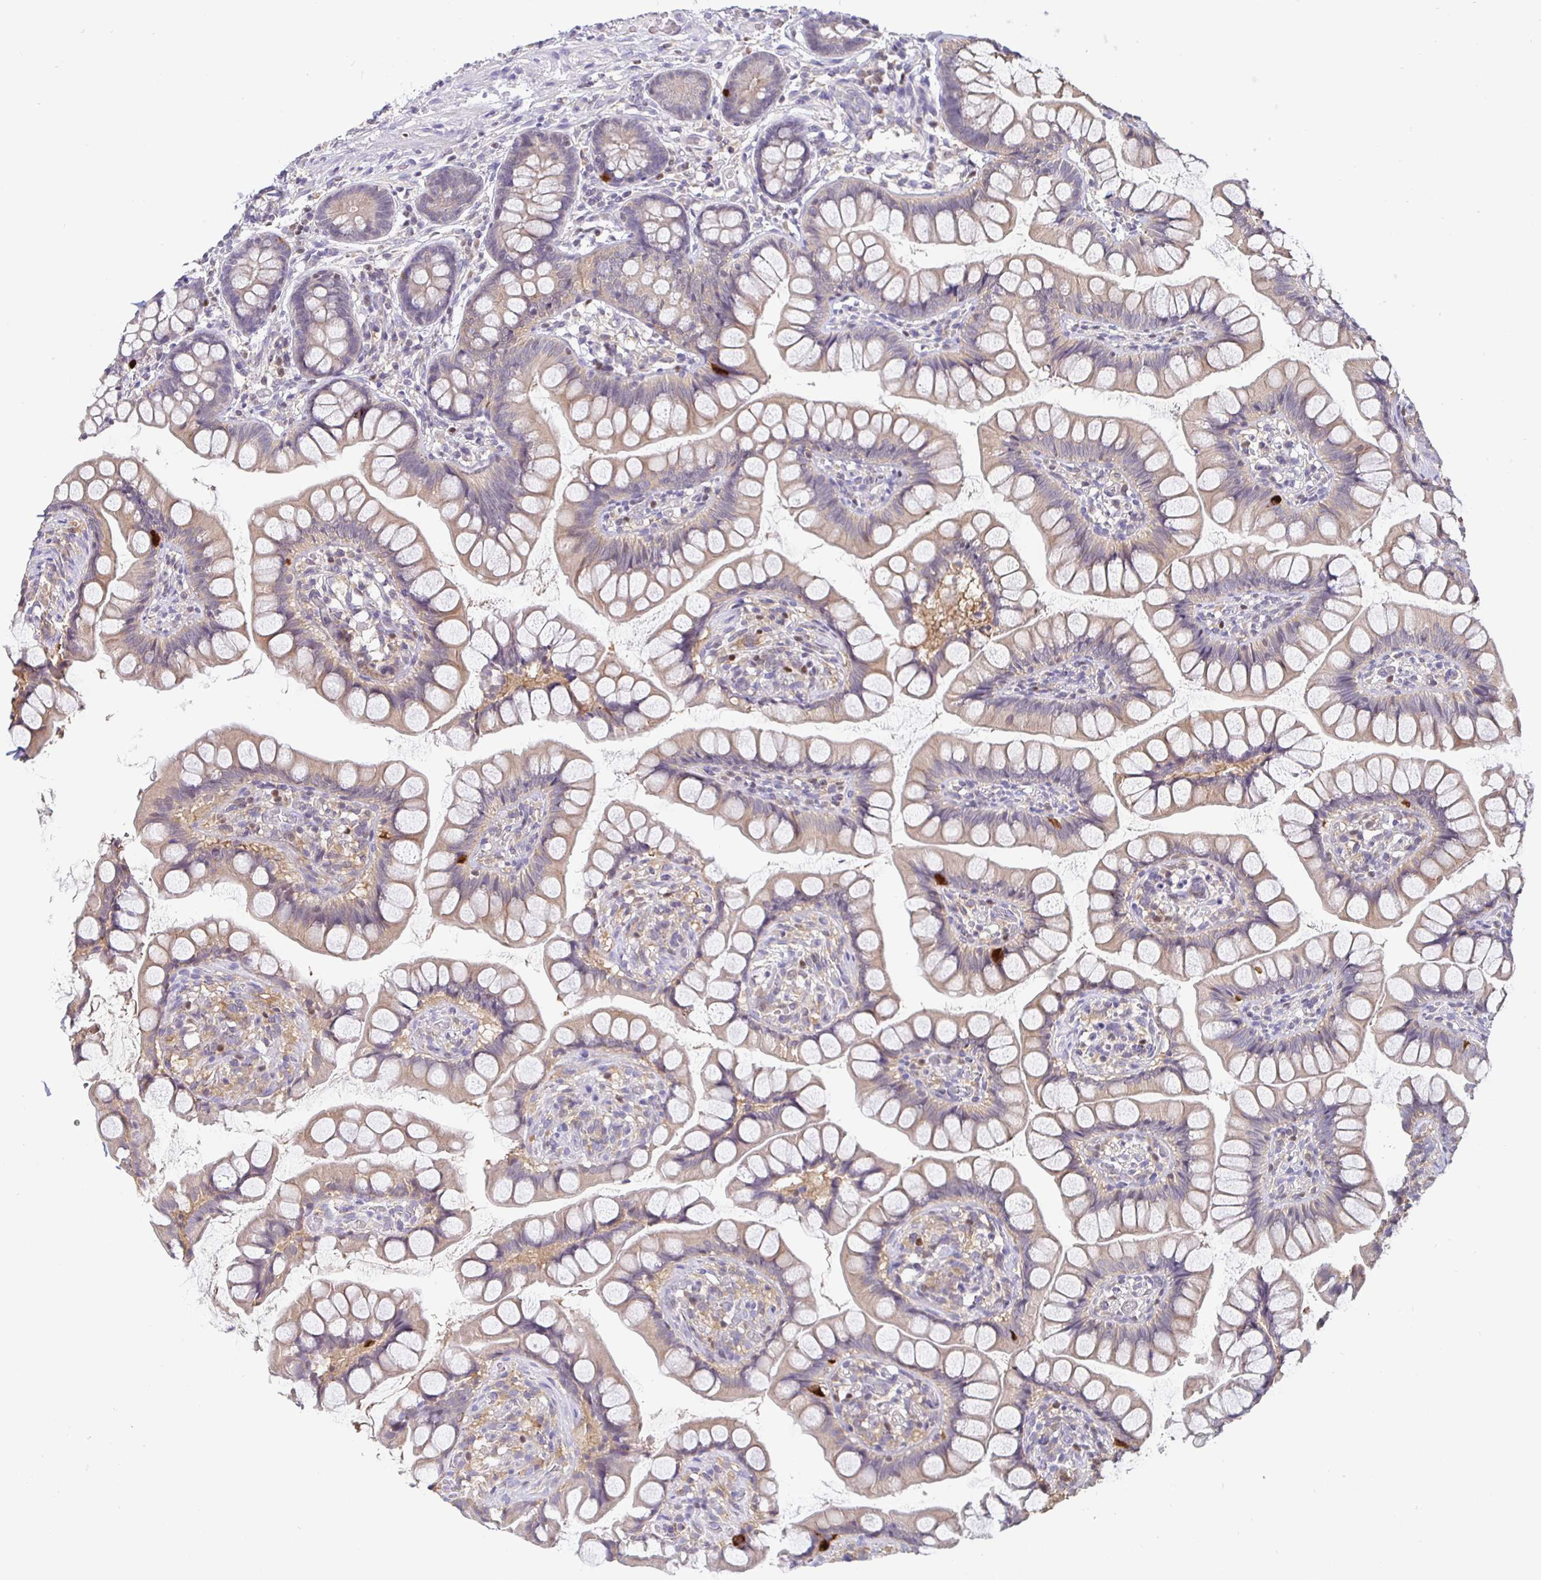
{"staining": {"intensity": "weak", "quantity": ">75%", "location": "cytoplasmic/membranous"}, "tissue": "small intestine", "cell_type": "Glandular cells", "image_type": "normal", "snomed": [{"axis": "morphology", "description": "Normal tissue, NOS"}, {"axis": "topography", "description": "Small intestine"}], "caption": "An IHC photomicrograph of normal tissue is shown. Protein staining in brown shows weak cytoplasmic/membranous positivity in small intestine within glandular cells.", "gene": "SATB1", "patient": {"sex": "male", "age": 70}}